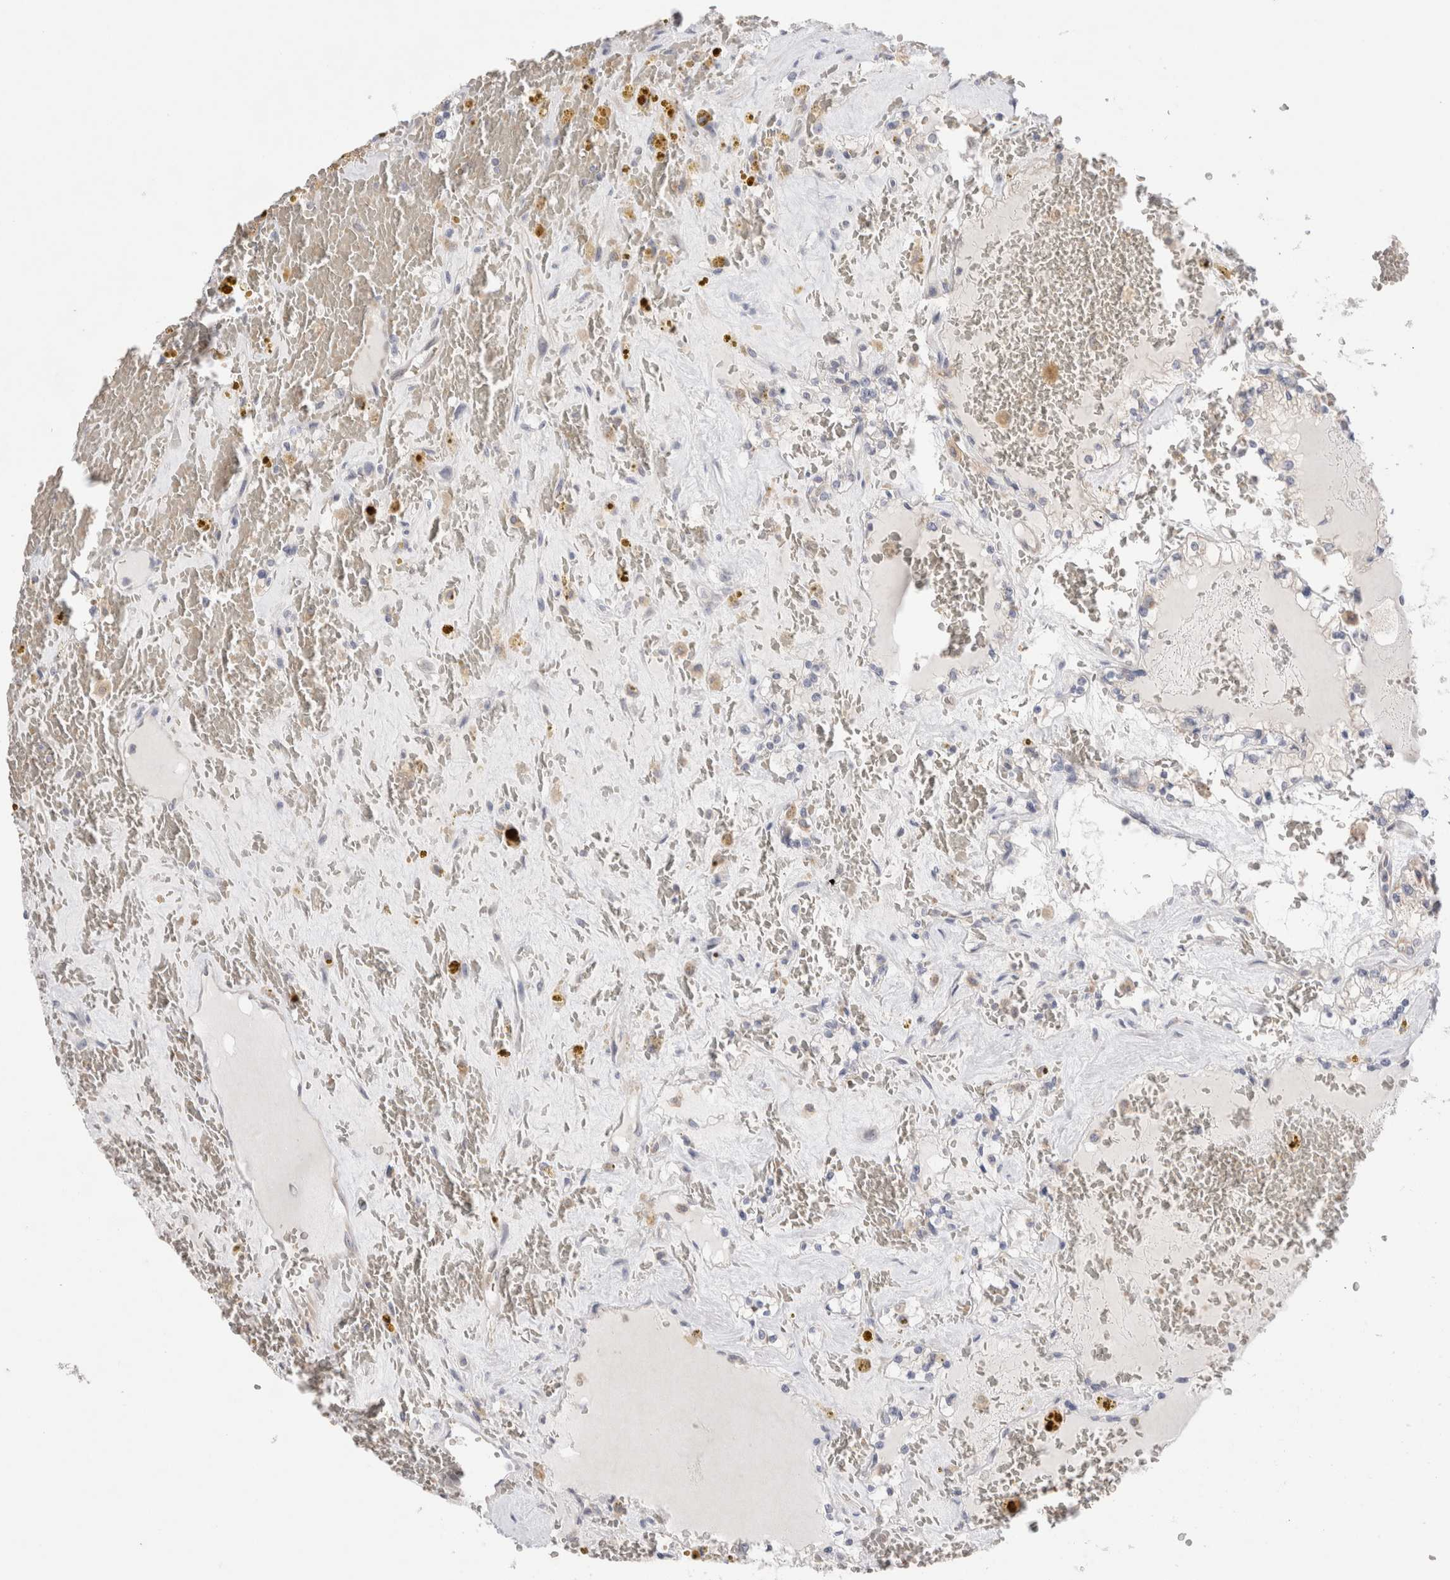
{"staining": {"intensity": "moderate", "quantity": "<25%", "location": "cytoplasmic/membranous"}, "tissue": "renal cancer", "cell_type": "Tumor cells", "image_type": "cancer", "snomed": [{"axis": "morphology", "description": "Adenocarcinoma, NOS"}, {"axis": "topography", "description": "Kidney"}], "caption": "Immunohistochemistry (IHC) photomicrograph of human renal cancer stained for a protein (brown), which reveals low levels of moderate cytoplasmic/membranous staining in about <25% of tumor cells.", "gene": "NDOR1", "patient": {"sex": "female", "age": 56}}